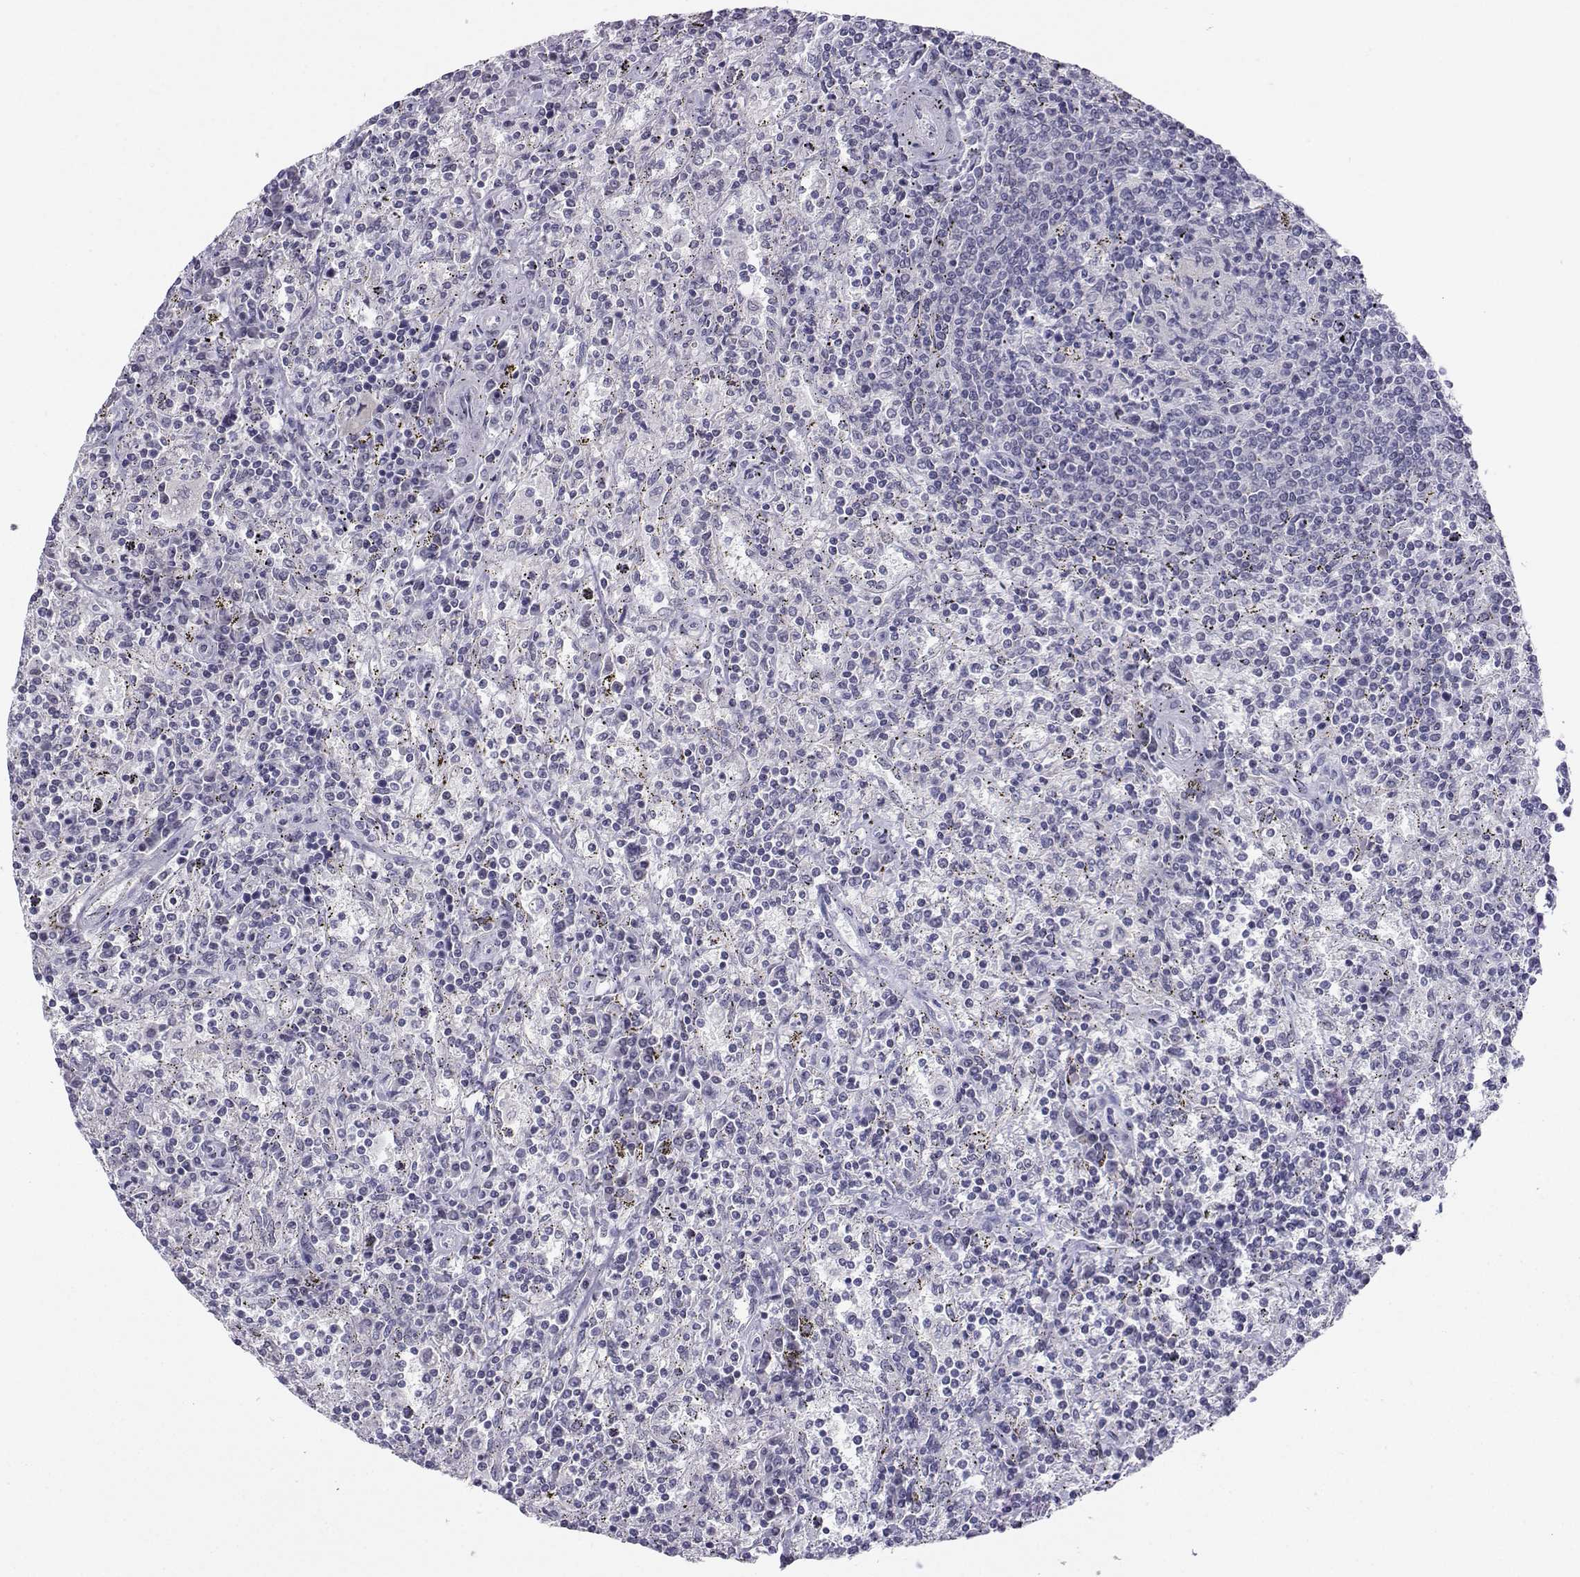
{"staining": {"intensity": "negative", "quantity": "none", "location": "none"}, "tissue": "lymphoma", "cell_type": "Tumor cells", "image_type": "cancer", "snomed": [{"axis": "morphology", "description": "Malignant lymphoma, non-Hodgkin's type, Low grade"}, {"axis": "topography", "description": "Spleen"}], "caption": "Tumor cells are negative for protein expression in human lymphoma.", "gene": "LHX1", "patient": {"sex": "male", "age": 62}}